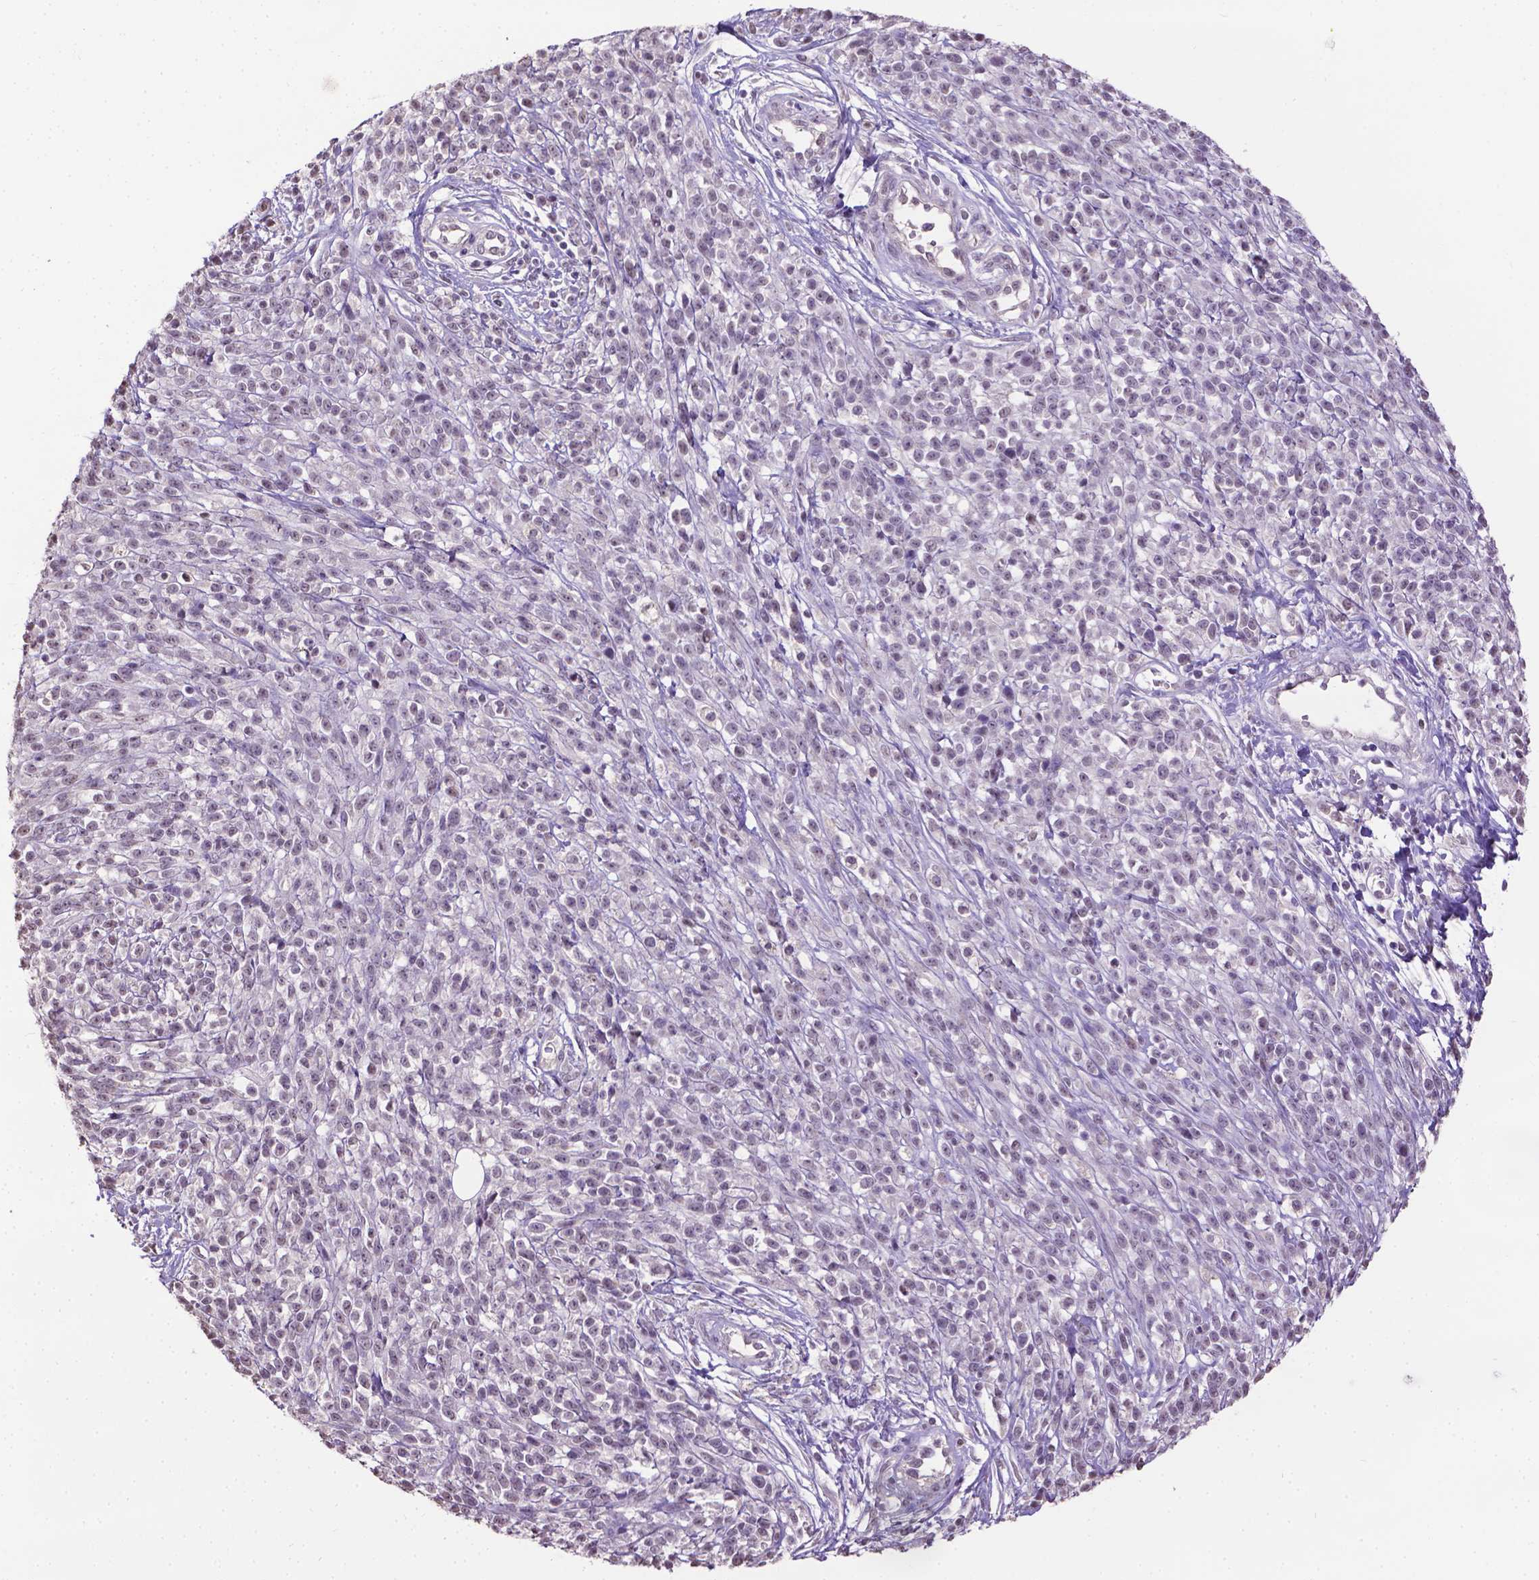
{"staining": {"intensity": "negative", "quantity": "none", "location": "none"}, "tissue": "melanoma", "cell_type": "Tumor cells", "image_type": "cancer", "snomed": [{"axis": "morphology", "description": "Malignant melanoma, NOS"}, {"axis": "topography", "description": "Skin"}, {"axis": "topography", "description": "Skin of trunk"}], "caption": "Immunohistochemistry micrograph of neoplastic tissue: human melanoma stained with DAB shows no significant protein expression in tumor cells.", "gene": "CPM", "patient": {"sex": "male", "age": 74}}